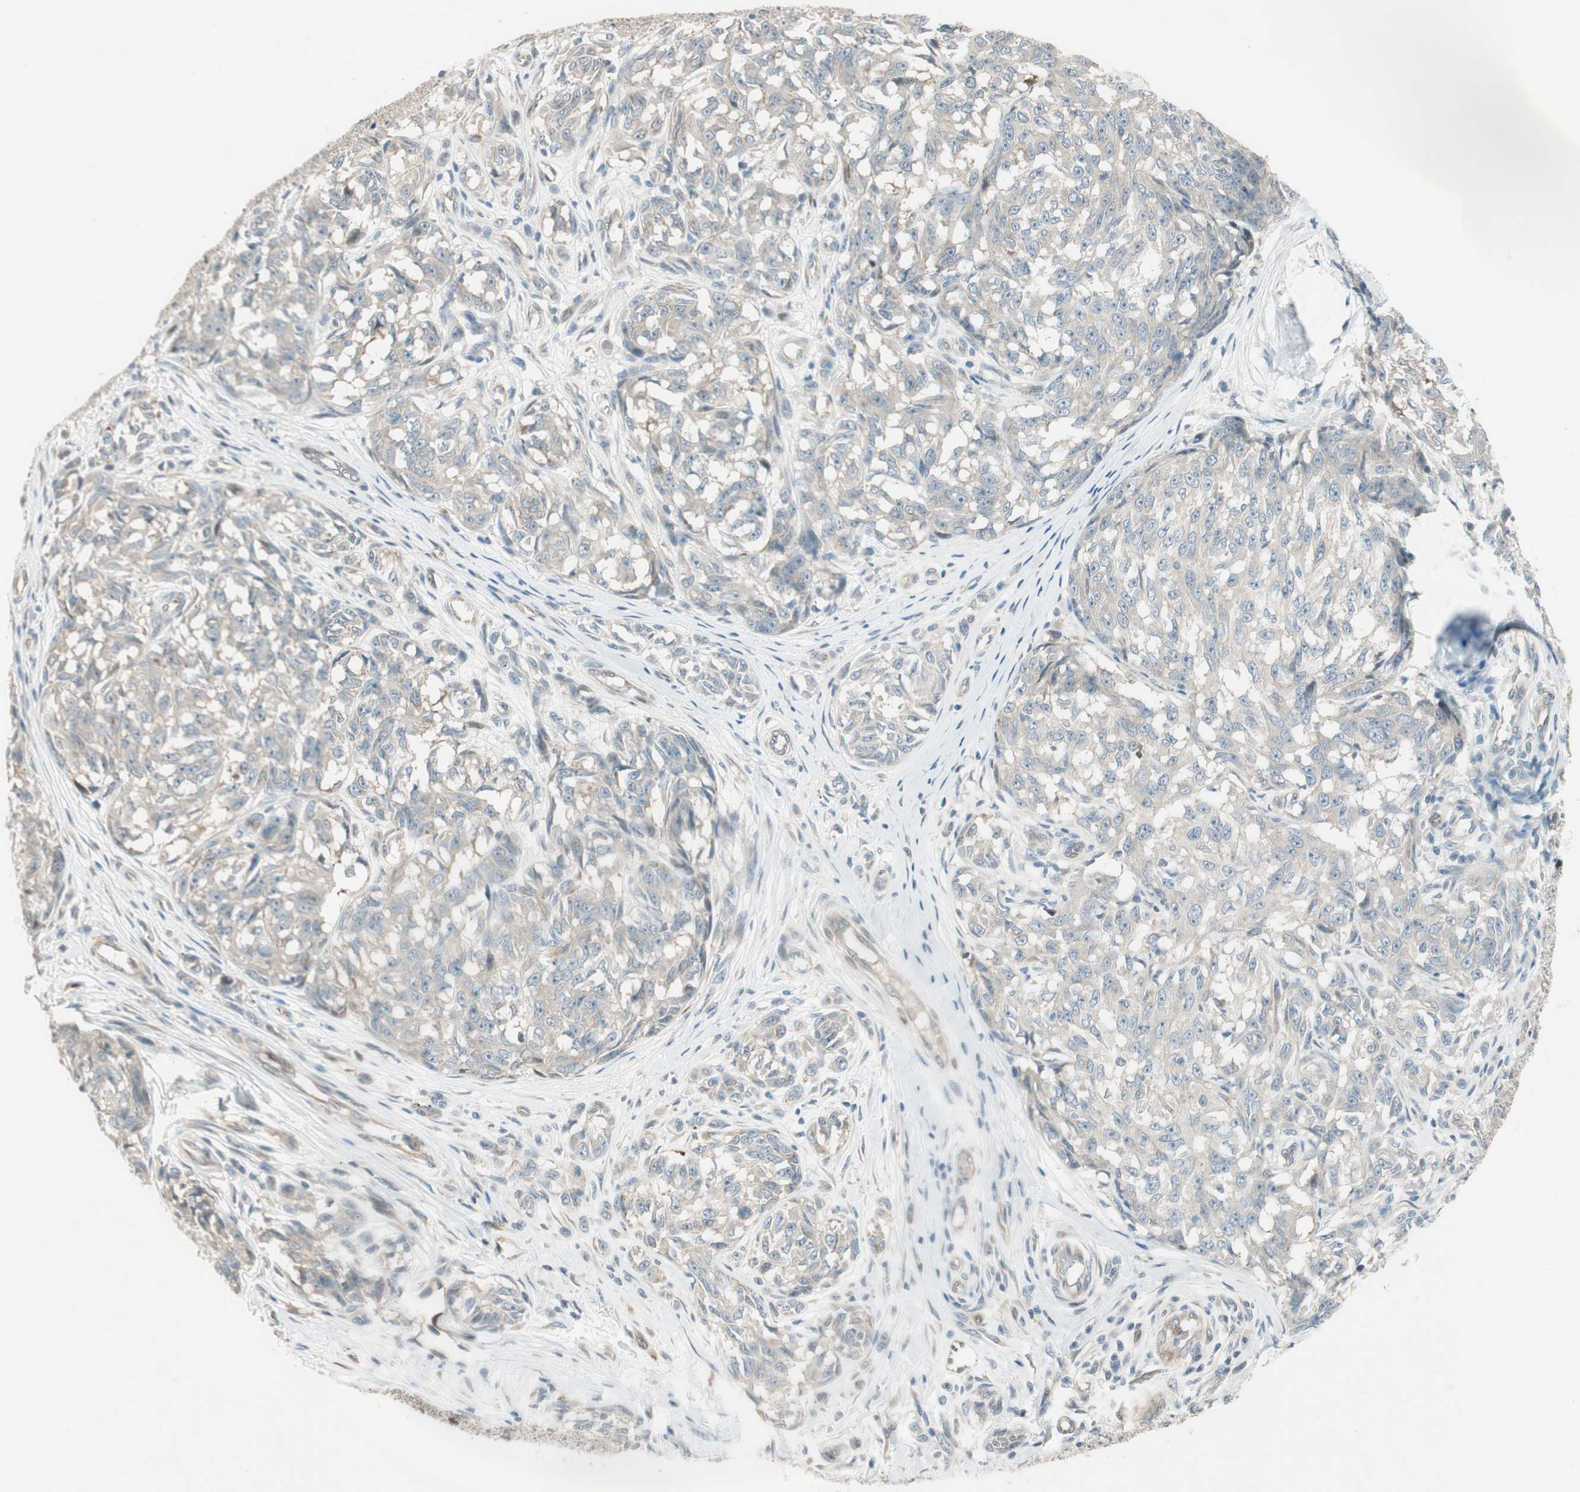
{"staining": {"intensity": "negative", "quantity": "none", "location": "none"}, "tissue": "melanoma", "cell_type": "Tumor cells", "image_type": "cancer", "snomed": [{"axis": "morphology", "description": "Malignant melanoma, NOS"}, {"axis": "topography", "description": "Skin"}], "caption": "Protein analysis of melanoma exhibits no significant positivity in tumor cells.", "gene": "CGRRF1", "patient": {"sex": "female", "age": 64}}